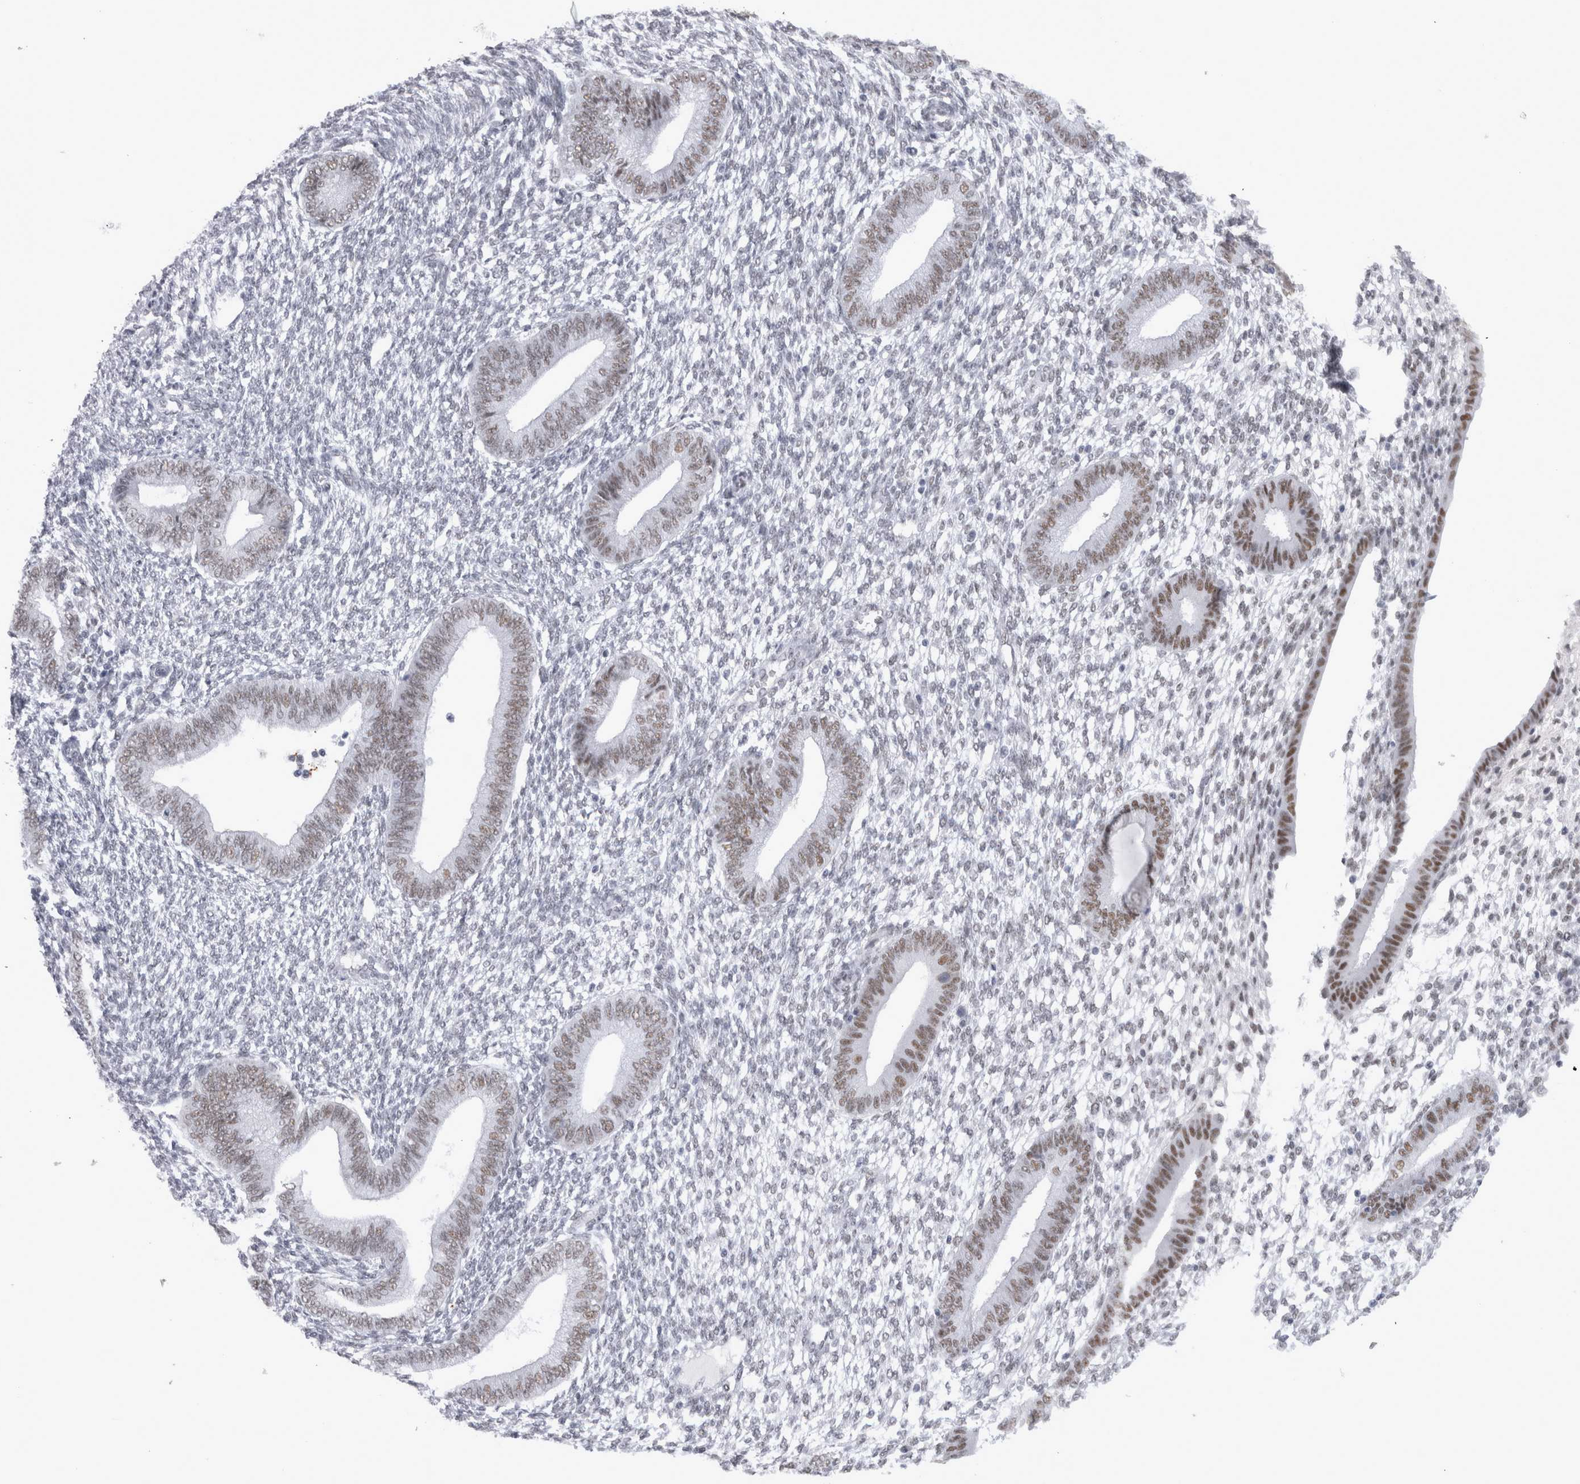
{"staining": {"intensity": "weak", "quantity": "<25%", "location": "nuclear"}, "tissue": "endometrium", "cell_type": "Cells in endometrial stroma", "image_type": "normal", "snomed": [{"axis": "morphology", "description": "Normal tissue, NOS"}, {"axis": "topography", "description": "Endometrium"}], "caption": "Immunohistochemical staining of unremarkable endometrium displays no significant expression in cells in endometrial stroma.", "gene": "API5", "patient": {"sex": "female", "age": 46}}